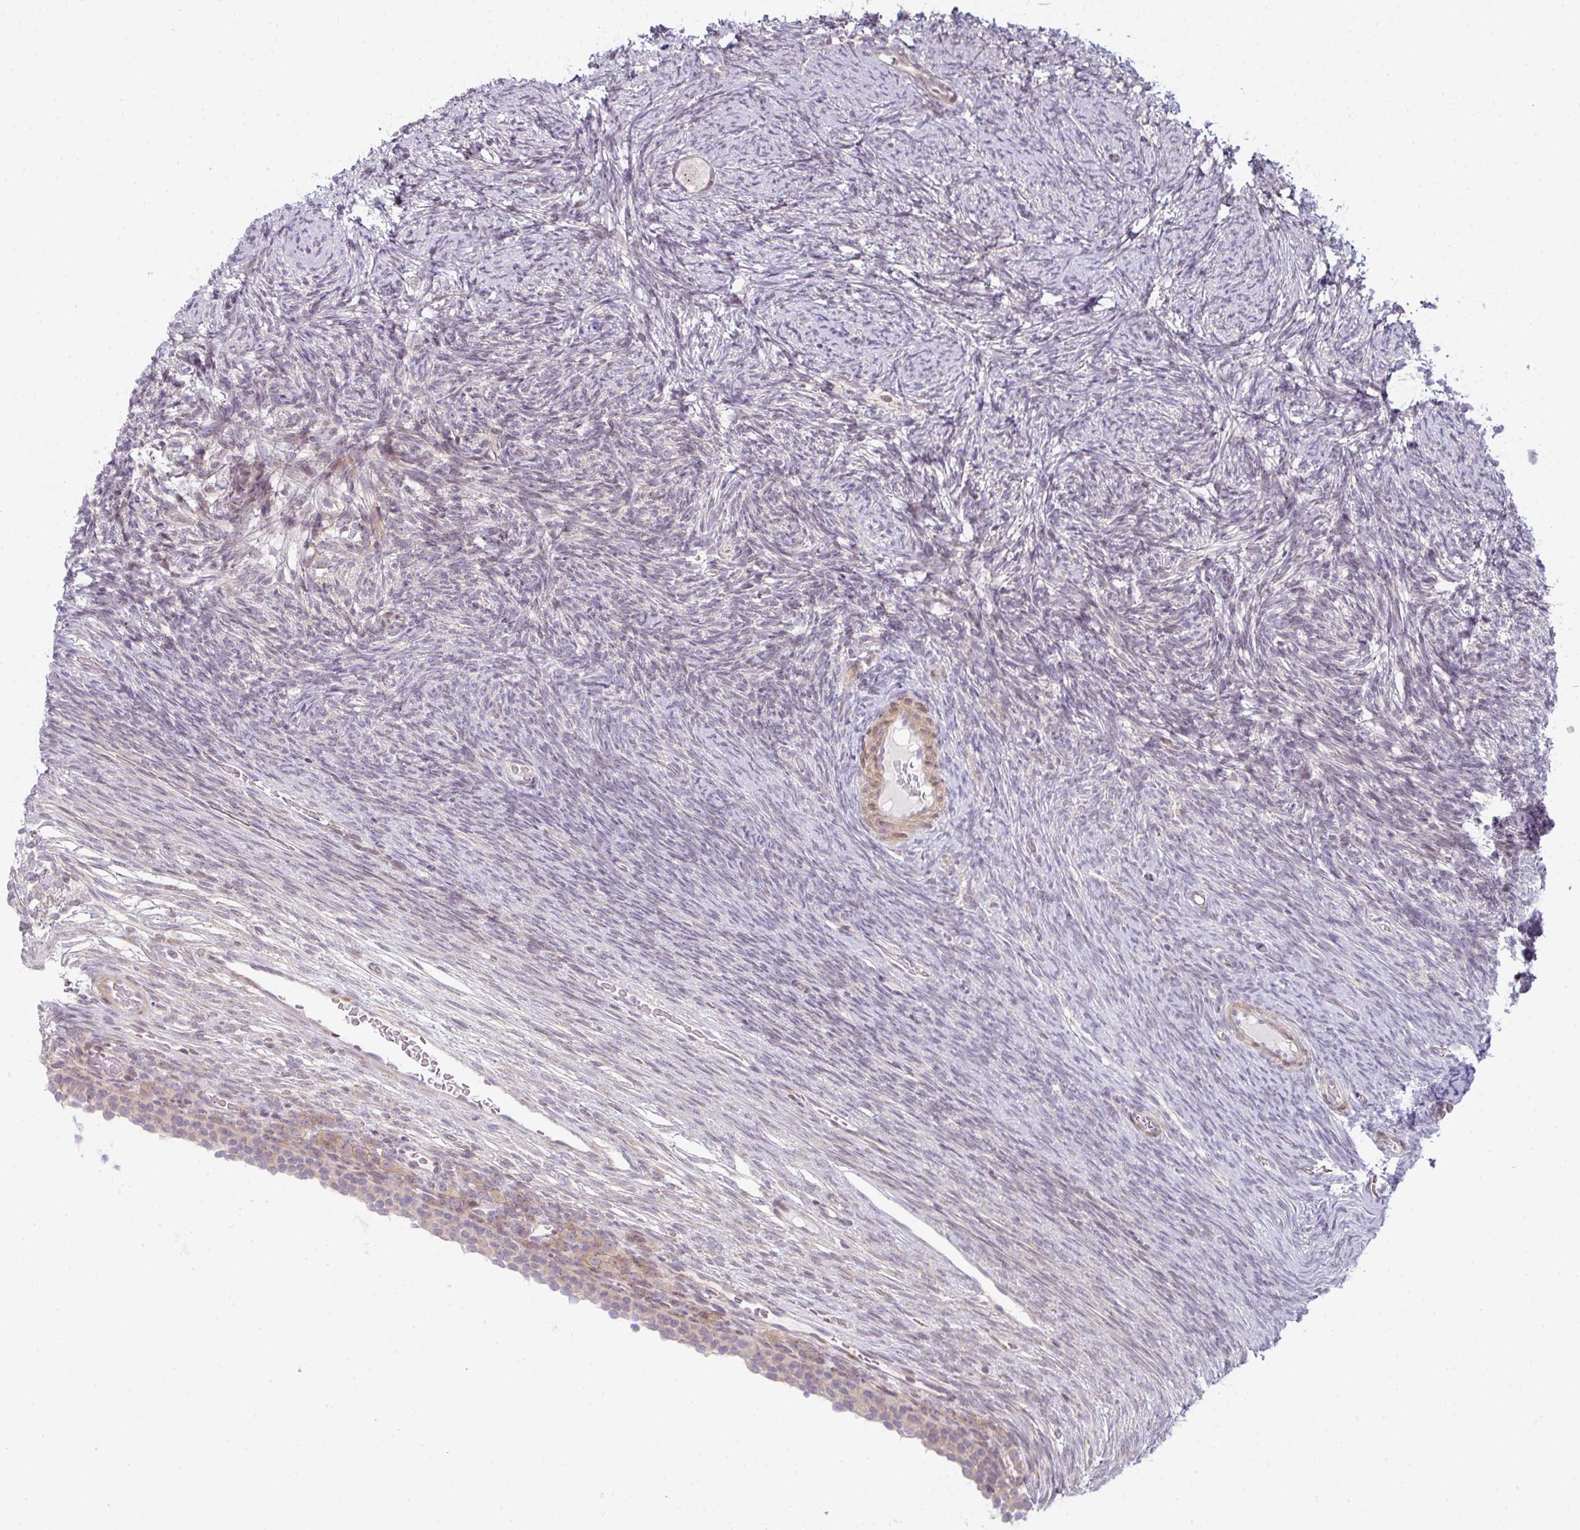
{"staining": {"intensity": "negative", "quantity": "none", "location": "none"}, "tissue": "ovary", "cell_type": "Follicle cells", "image_type": "normal", "snomed": [{"axis": "morphology", "description": "Normal tissue, NOS"}, {"axis": "topography", "description": "Ovary"}], "caption": "Immunohistochemistry (IHC) image of benign ovary stained for a protein (brown), which displays no positivity in follicle cells. (Brightfield microscopy of DAB (3,3'-diaminobenzidine) IHC at high magnification).", "gene": "TMEM237", "patient": {"sex": "female", "age": 34}}